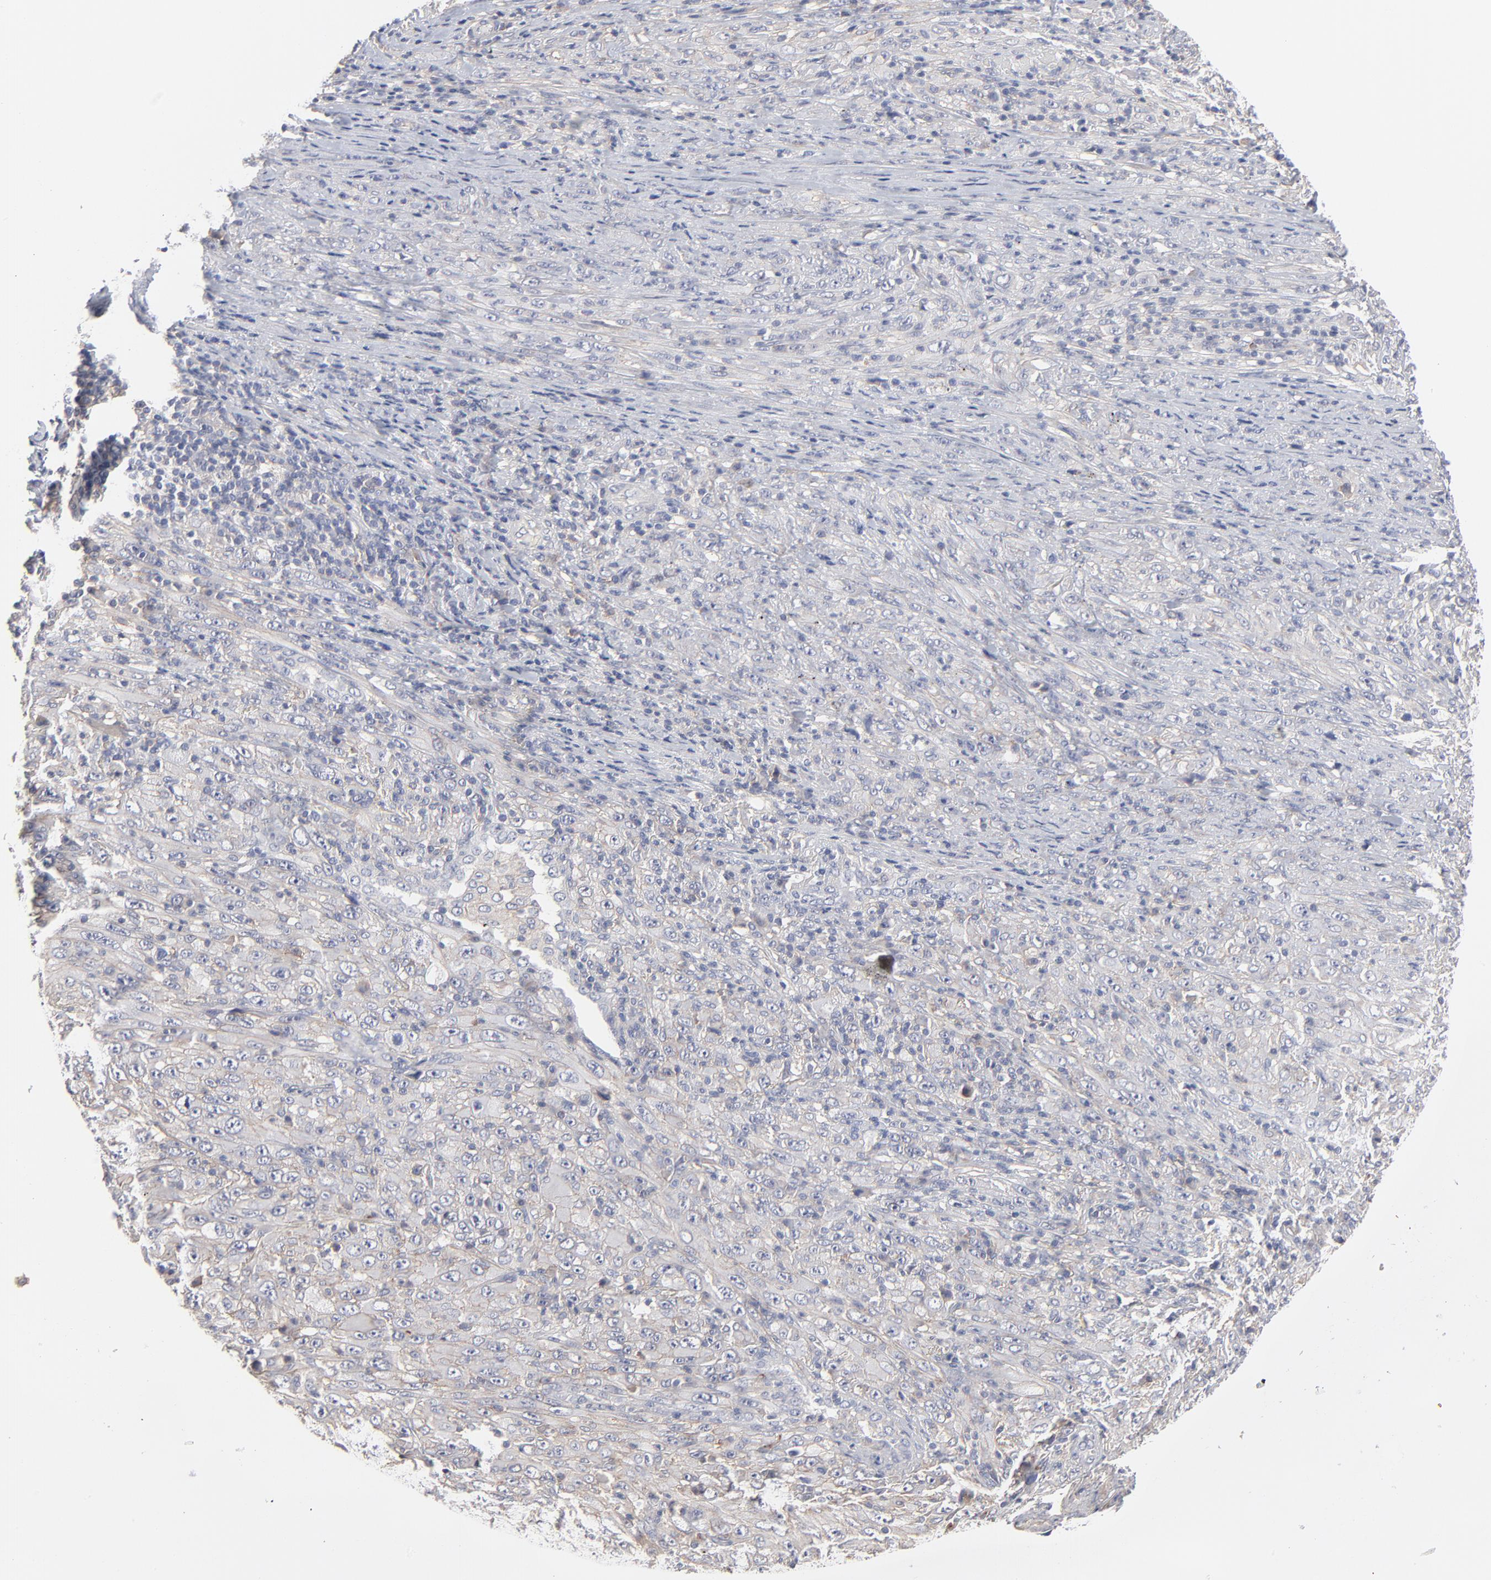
{"staining": {"intensity": "weak", "quantity": "<25%", "location": "cytoplasmic/membranous"}, "tissue": "melanoma", "cell_type": "Tumor cells", "image_type": "cancer", "snomed": [{"axis": "morphology", "description": "Malignant melanoma, Metastatic site"}, {"axis": "topography", "description": "Skin"}], "caption": "An immunohistochemistry photomicrograph of melanoma is shown. There is no staining in tumor cells of melanoma. (DAB immunohistochemistry (IHC), high magnification).", "gene": "SLC16A1", "patient": {"sex": "female", "age": 56}}